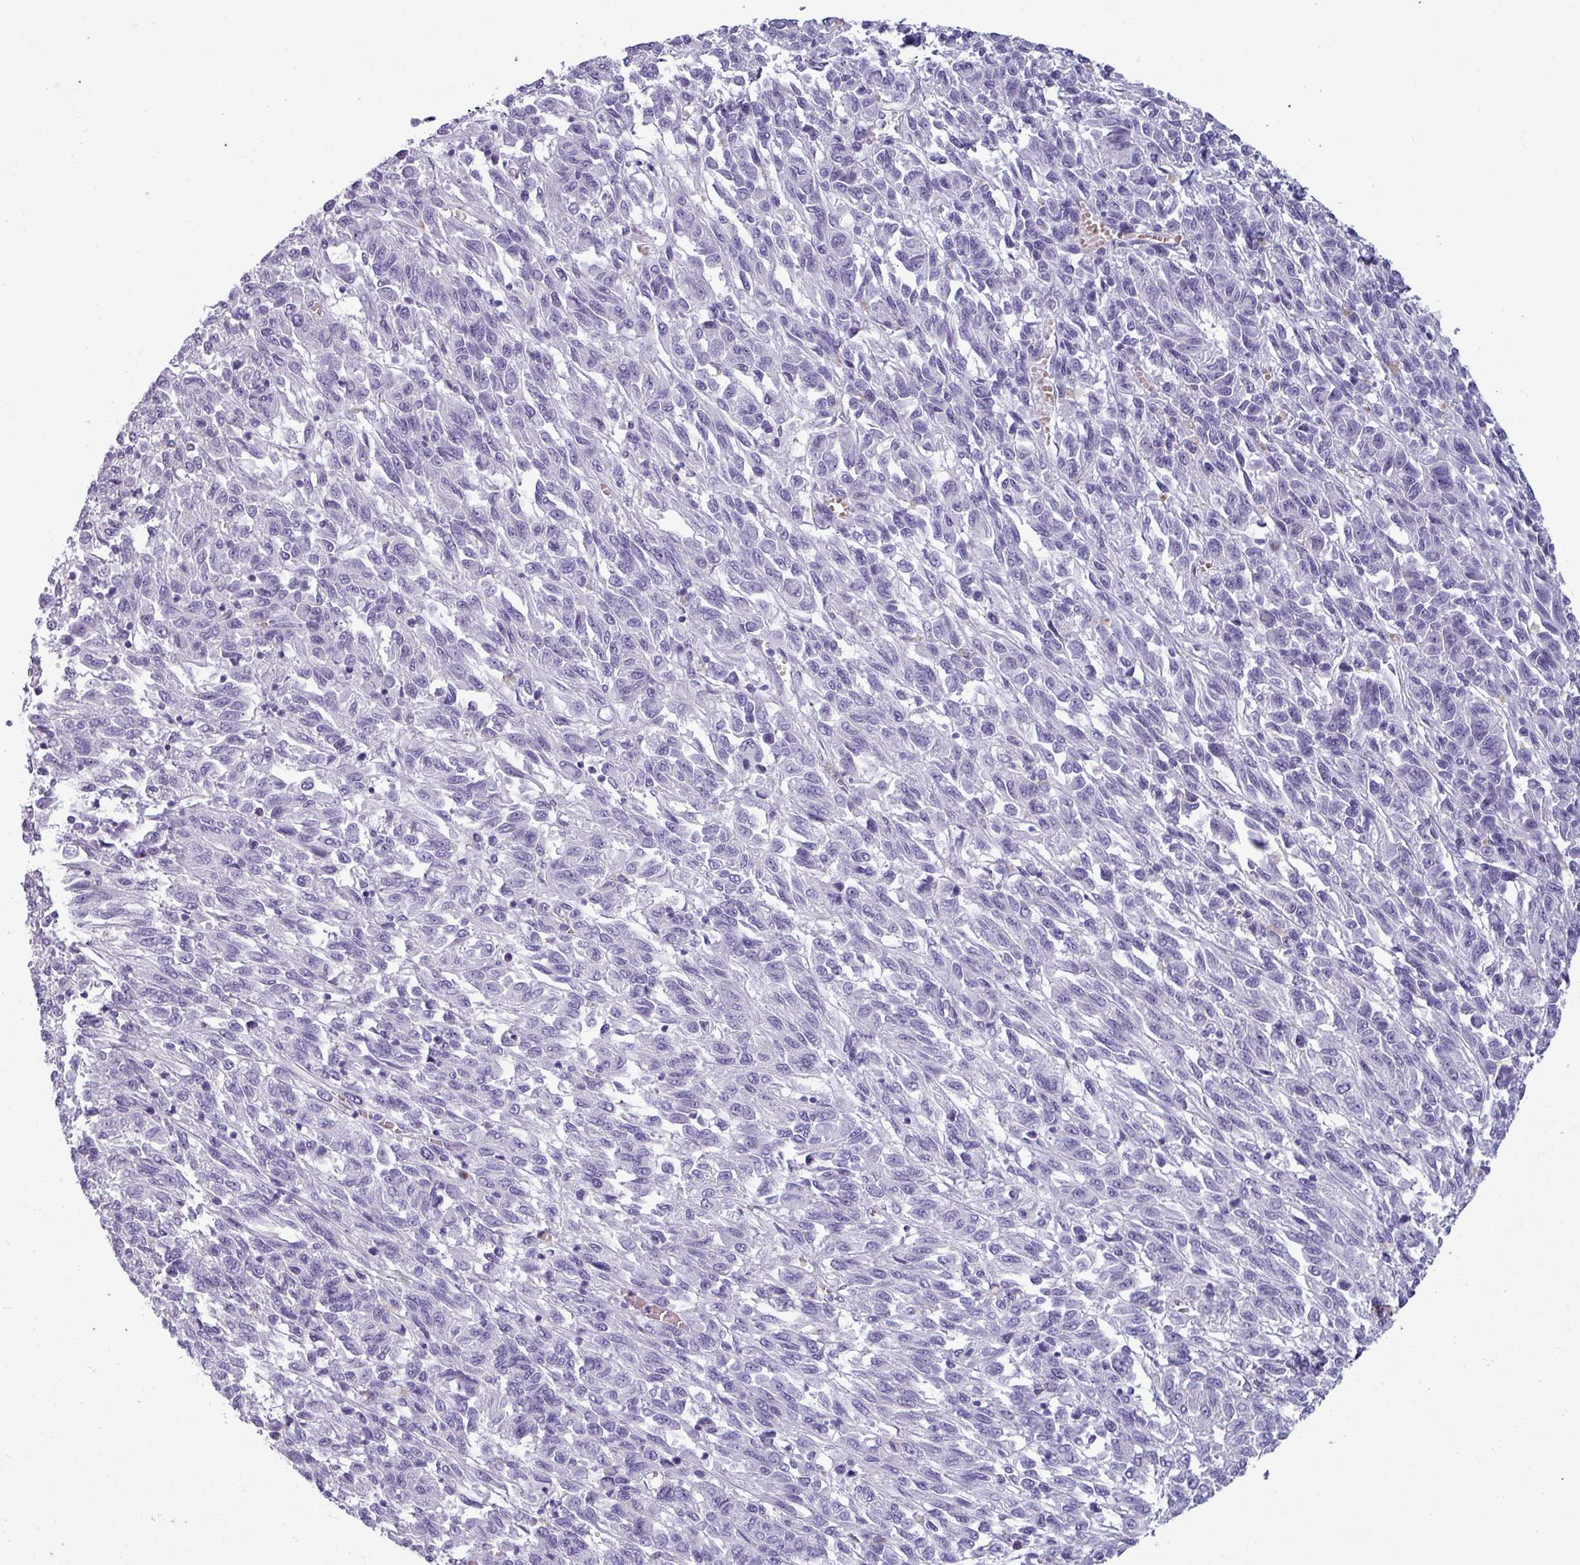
{"staining": {"intensity": "negative", "quantity": "none", "location": "none"}, "tissue": "melanoma", "cell_type": "Tumor cells", "image_type": "cancer", "snomed": [{"axis": "morphology", "description": "Malignant melanoma, Metastatic site"}, {"axis": "topography", "description": "Lung"}], "caption": "Malignant melanoma (metastatic site) was stained to show a protein in brown. There is no significant staining in tumor cells. (DAB (3,3'-diaminobenzidine) IHC, high magnification).", "gene": "CRYBB2", "patient": {"sex": "male", "age": 64}}